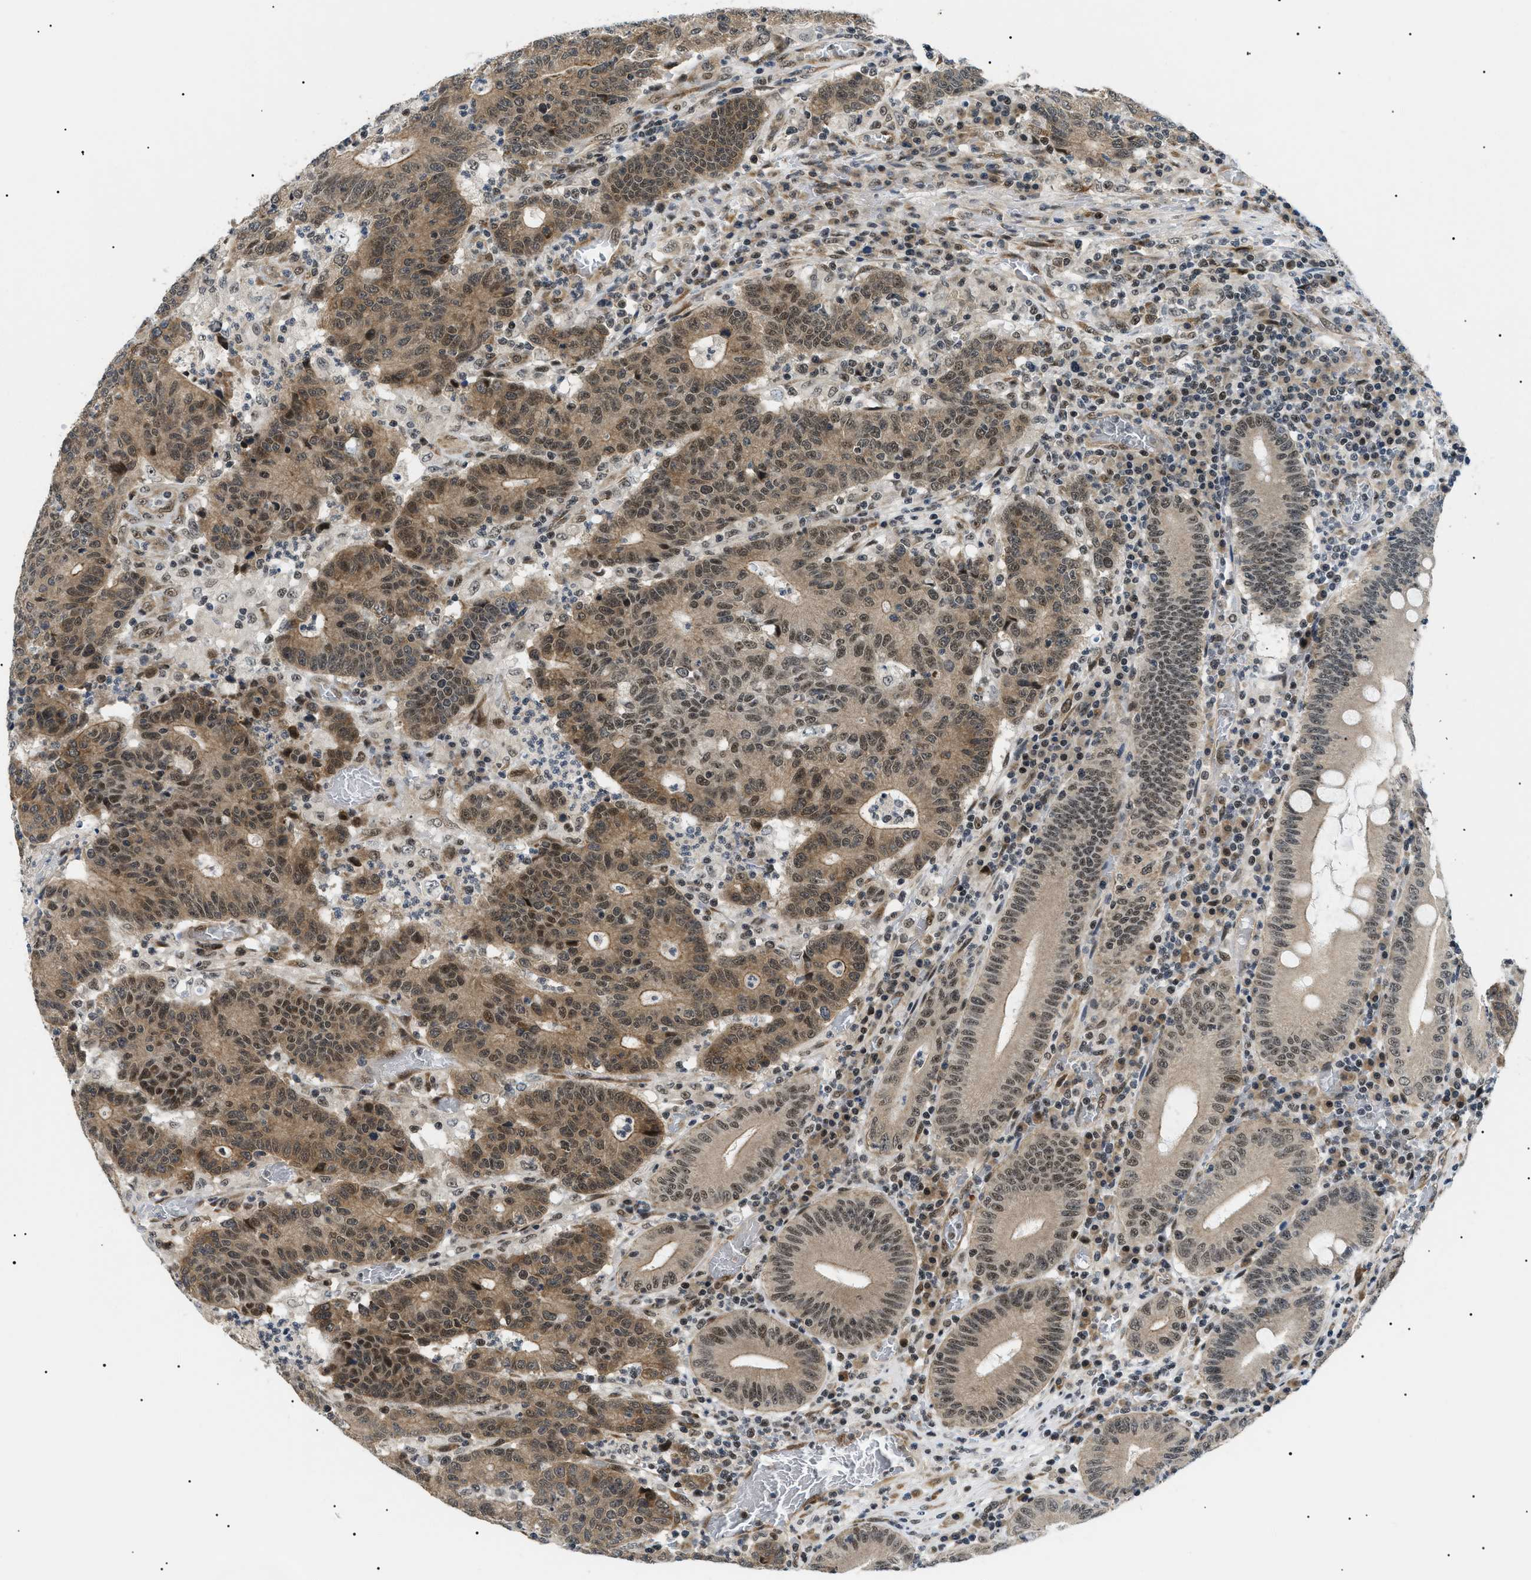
{"staining": {"intensity": "moderate", "quantity": ">75%", "location": "cytoplasmic/membranous,nuclear"}, "tissue": "colorectal cancer", "cell_type": "Tumor cells", "image_type": "cancer", "snomed": [{"axis": "morphology", "description": "Normal tissue, NOS"}, {"axis": "morphology", "description": "Adenocarcinoma, NOS"}, {"axis": "topography", "description": "Colon"}], "caption": "This is an image of immunohistochemistry (IHC) staining of colorectal cancer, which shows moderate expression in the cytoplasmic/membranous and nuclear of tumor cells.", "gene": "CWC25", "patient": {"sex": "female", "age": 75}}